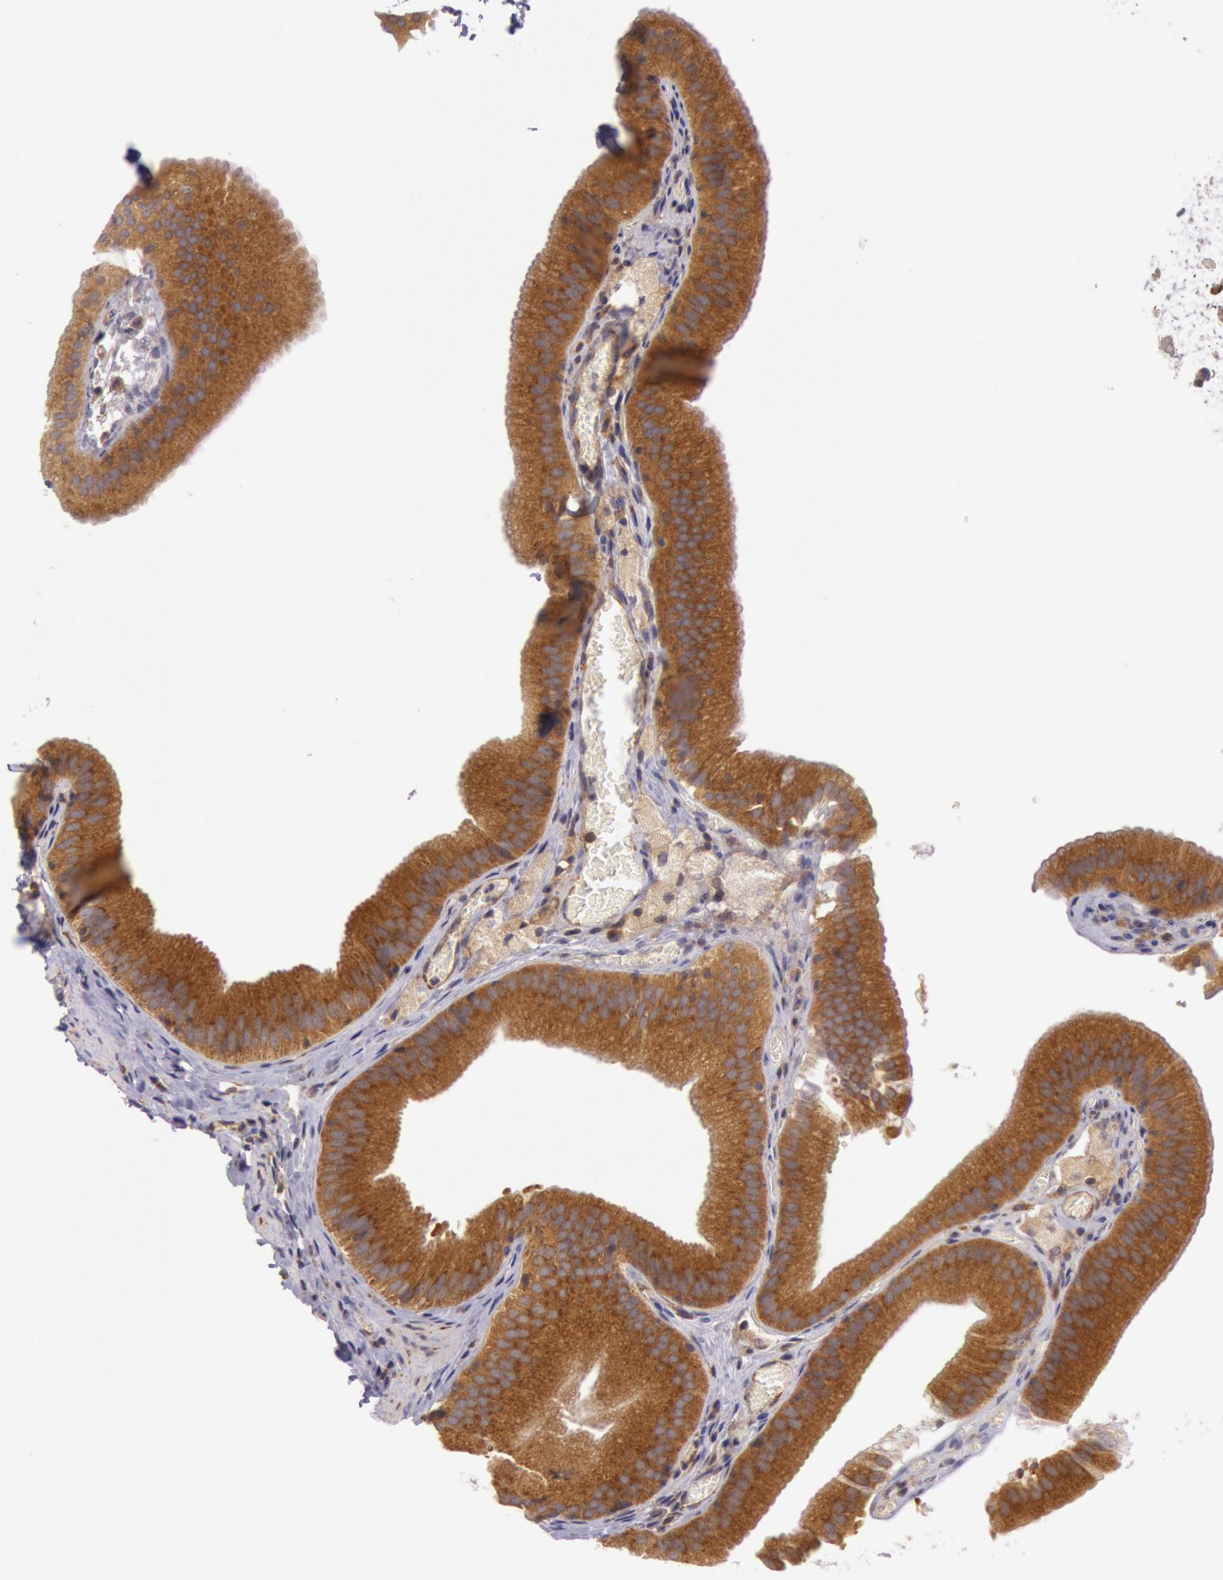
{"staining": {"intensity": "moderate", "quantity": ">75%", "location": "cytoplasmic/membranous"}, "tissue": "gallbladder", "cell_type": "Glandular cells", "image_type": "normal", "snomed": [{"axis": "morphology", "description": "Normal tissue, NOS"}, {"axis": "topography", "description": "Gallbladder"}], "caption": "Immunohistochemical staining of benign gallbladder shows >75% levels of moderate cytoplasmic/membranous protein expression in approximately >75% of glandular cells.", "gene": "CHUK", "patient": {"sex": "female", "age": 24}}